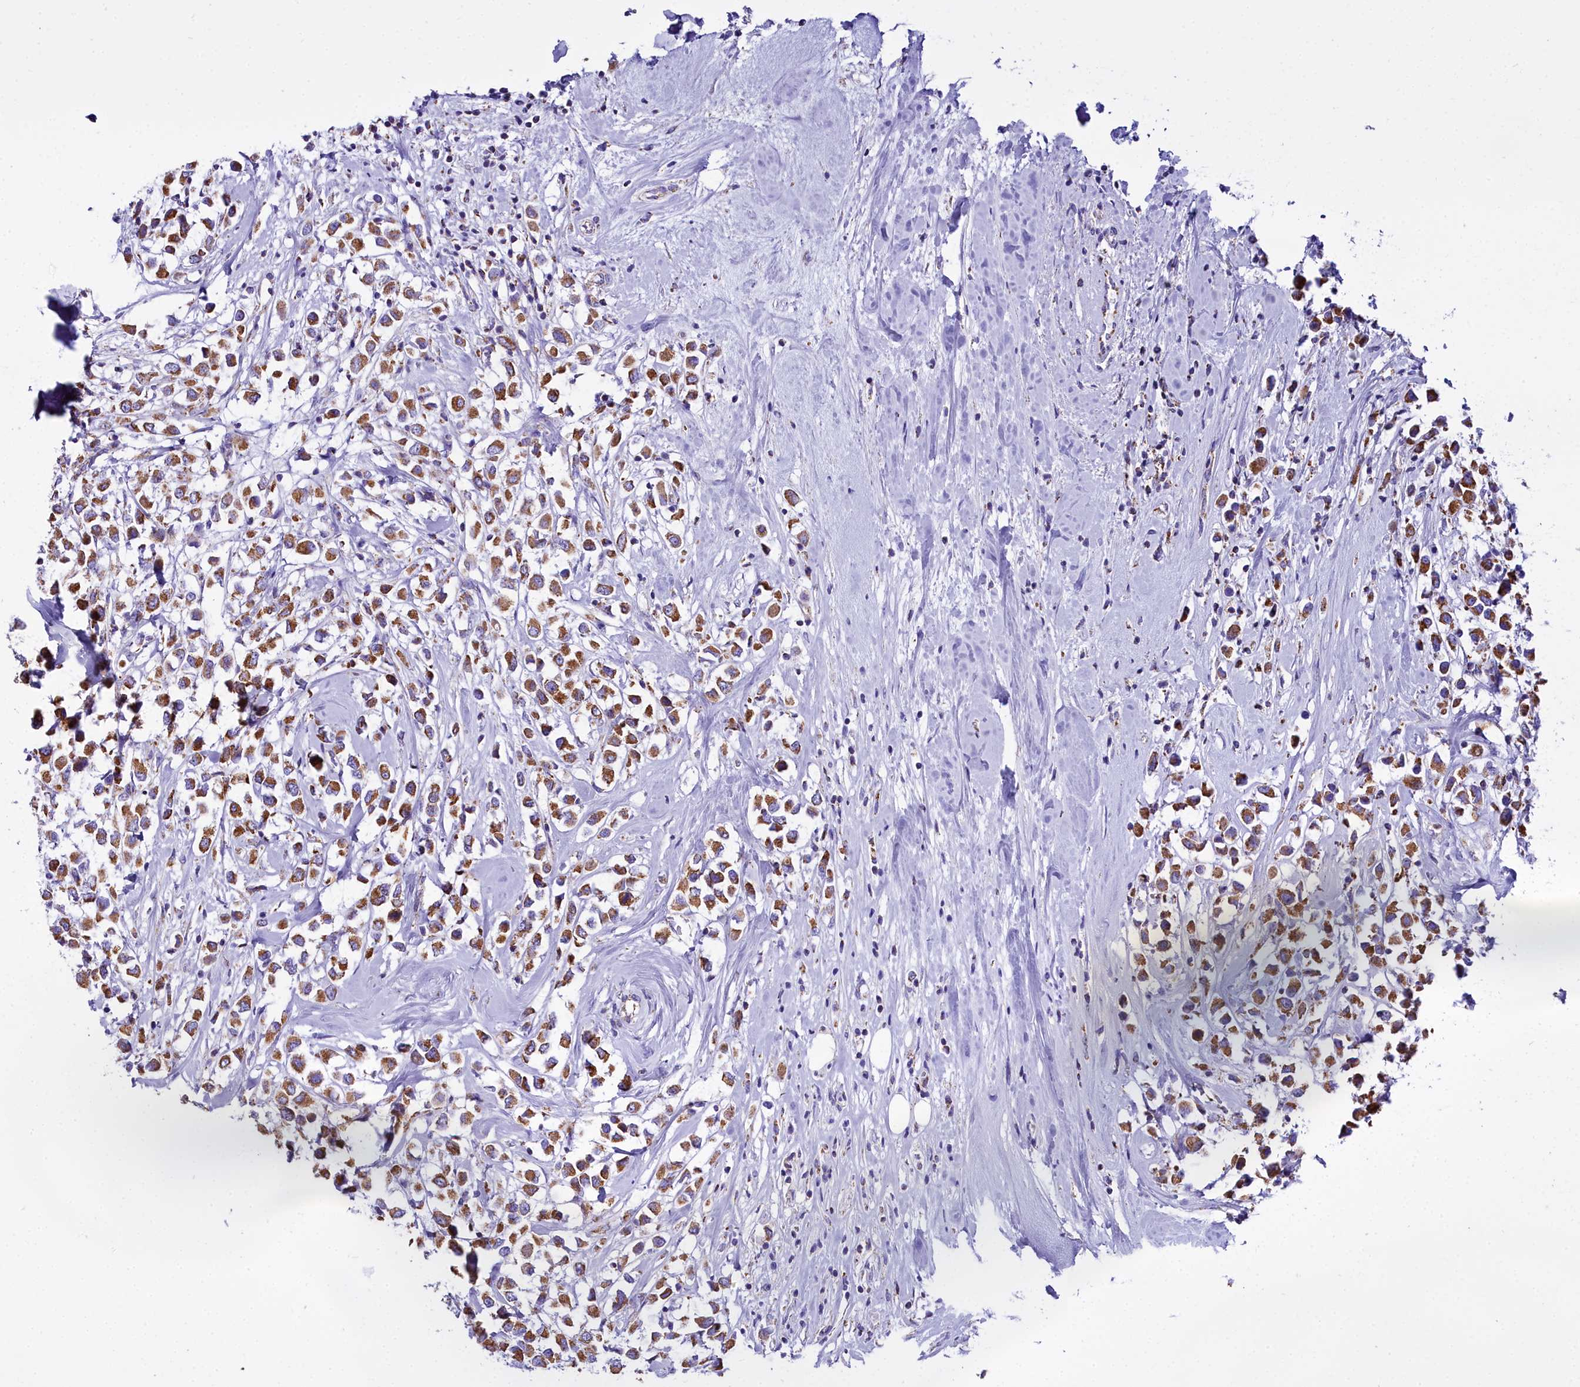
{"staining": {"intensity": "moderate", "quantity": ">75%", "location": "cytoplasmic/membranous"}, "tissue": "breast cancer", "cell_type": "Tumor cells", "image_type": "cancer", "snomed": [{"axis": "morphology", "description": "Duct carcinoma"}, {"axis": "topography", "description": "Breast"}], "caption": "Immunohistochemical staining of breast cancer (infiltrating ductal carcinoma) displays medium levels of moderate cytoplasmic/membranous staining in approximately >75% of tumor cells.", "gene": "WDFY3", "patient": {"sex": "female", "age": 87}}